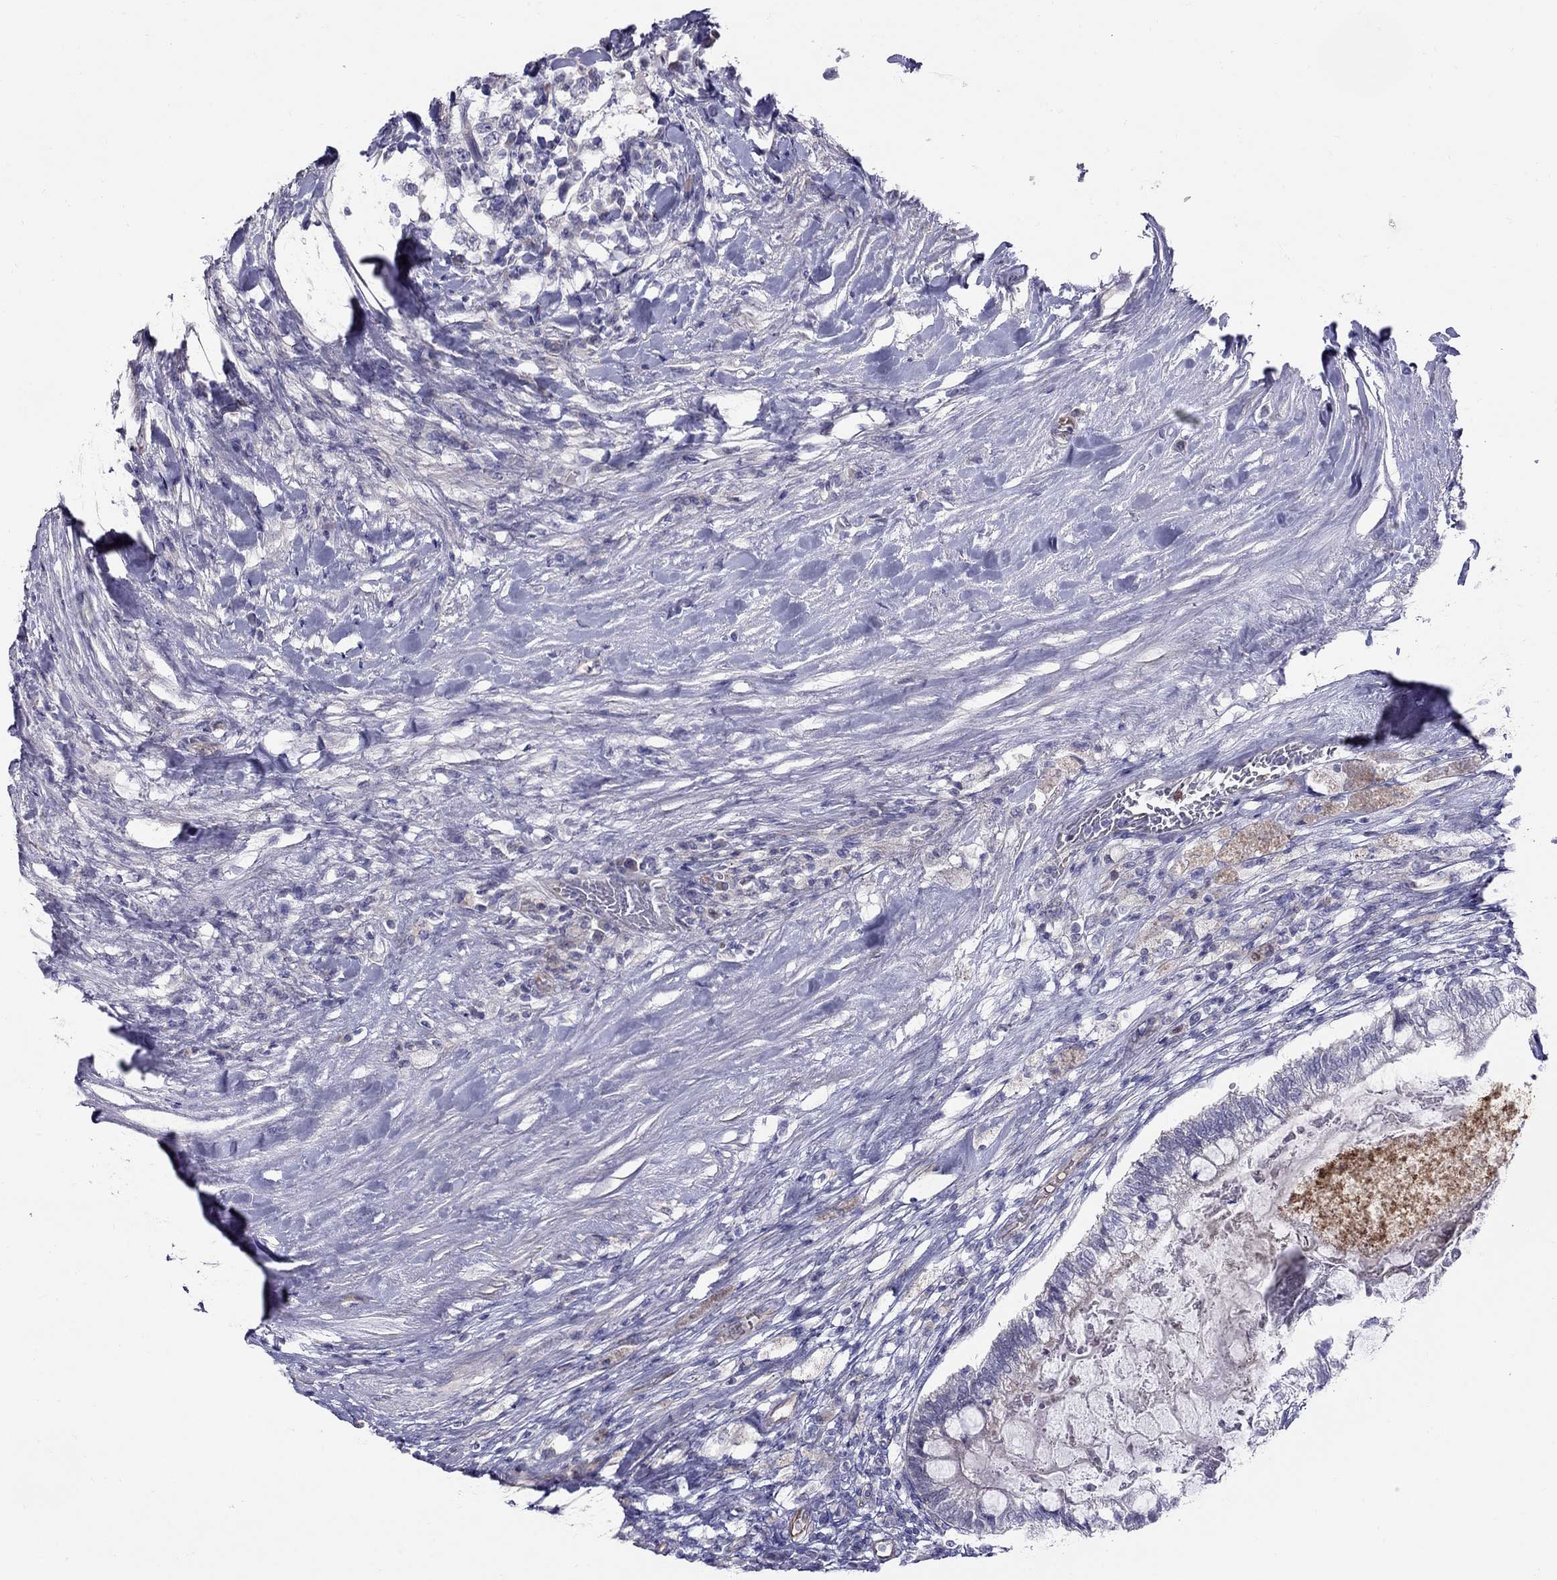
{"staining": {"intensity": "negative", "quantity": "none", "location": "none"}, "tissue": "testis cancer", "cell_type": "Tumor cells", "image_type": "cancer", "snomed": [{"axis": "morphology", "description": "Seminoma, NOS"}, {"axis": "morphology", "description": "Carcinoma, Embryonal, NOS"}, {"axis": "topography", "description": "Testis"}], "caption": "Image shows no protein expression in tumor cells of seminoma (testis) tissue.", "gene": "SPINT4", "patient": {"sex": "male", "age": 41}}